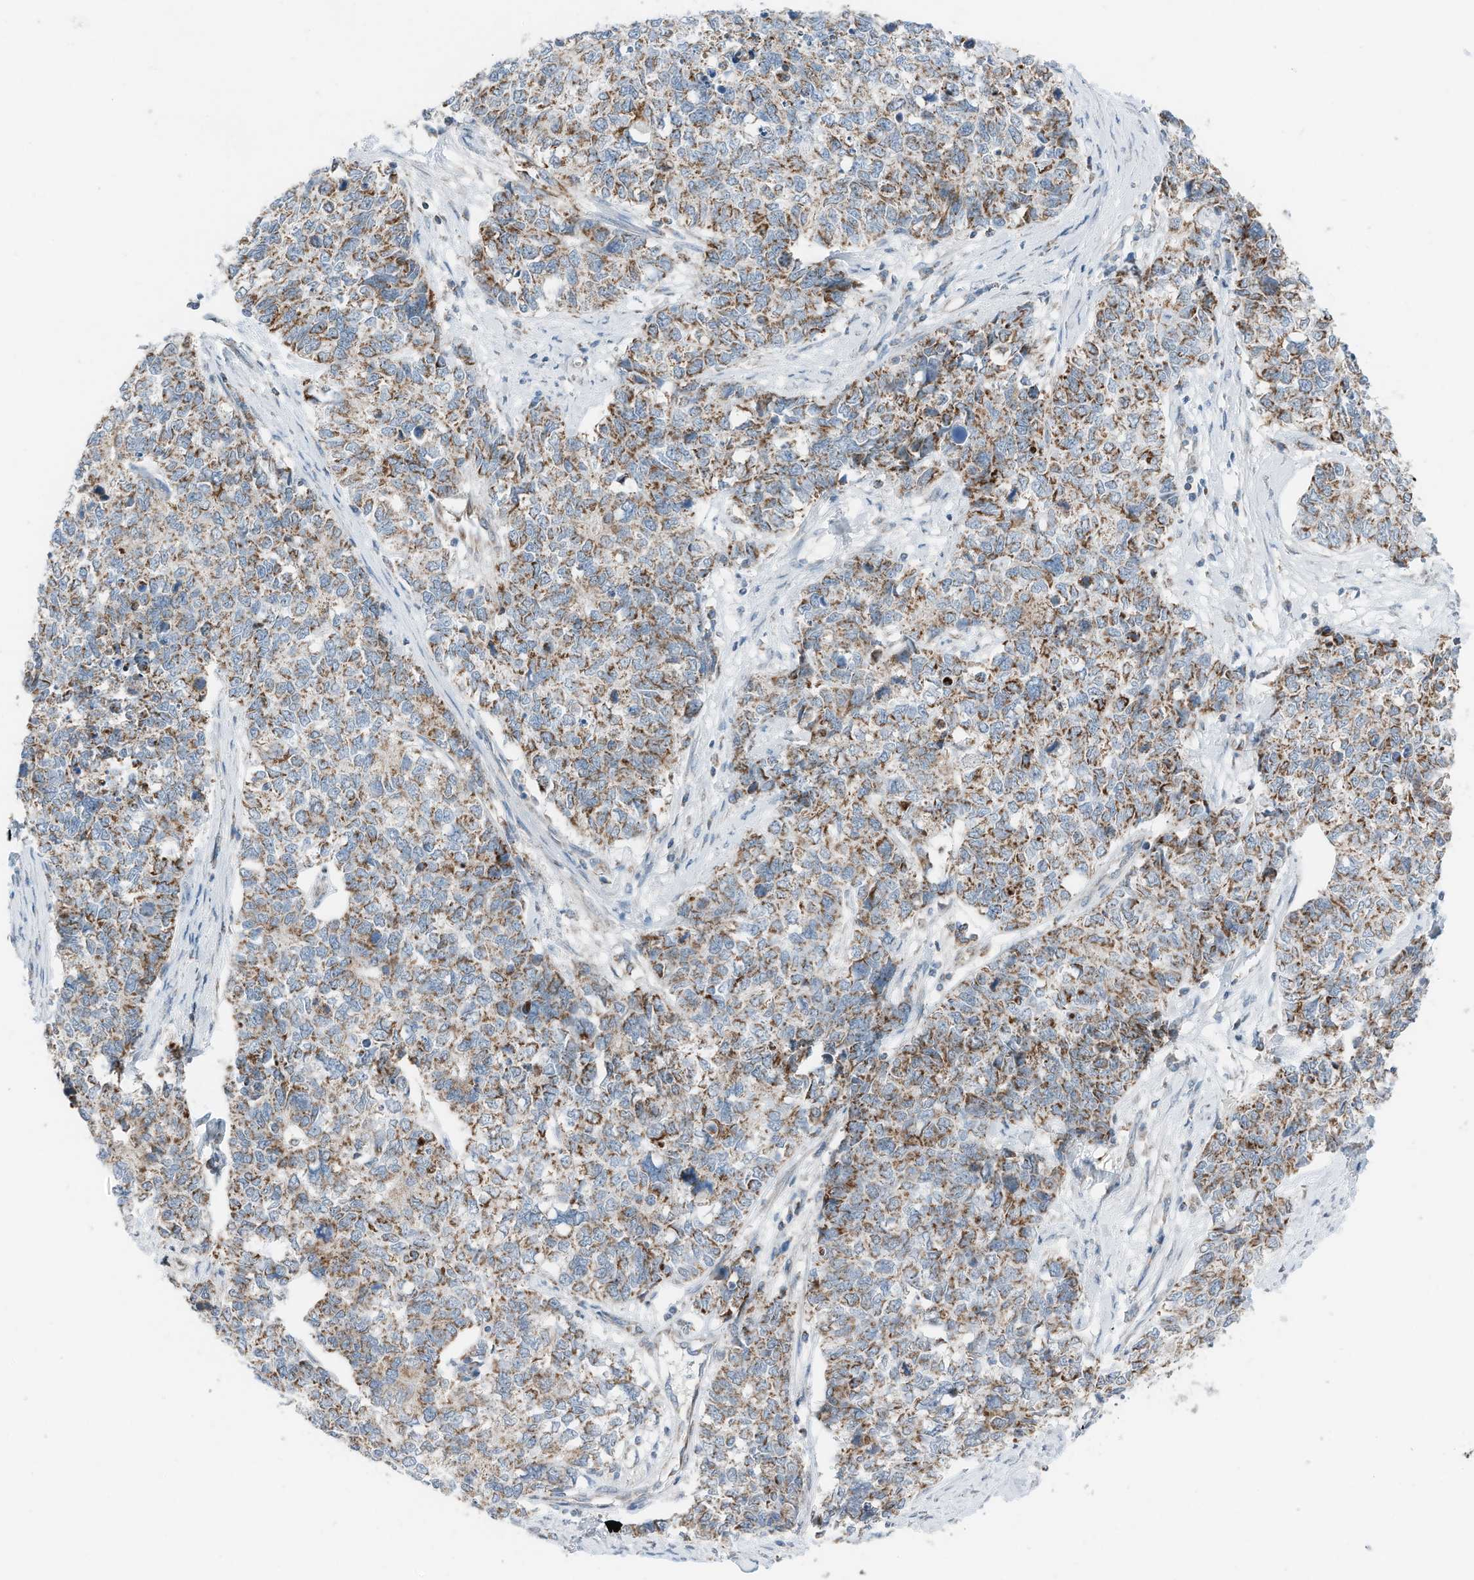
{"staining": {"intensity": "moderate", "quantity": ">75%", "location": "cytoplasmic/membranous"}, "tissue": "cervical cancer", "cell_type": "Tumor cells", "image_type": "cancer", "snomed": [{"axis": "morphology", "description": "Squamous cell carcinoma, NOS"}, {"axis": "topography", "description": "Cervix"}], "caption": "The histopathology image shows a brown stain indicating the presence of a protein in the cytoplasmic/membranous of tumor cells in cervical cancer. Using DAB (3,3'-diaminobenzidine) (brown) and hematoxylin (blue) stains, captured at high magnification using brightfield microscopy.", "gene": "RMND1", "patient": {"sex": "female", "age": 63}}